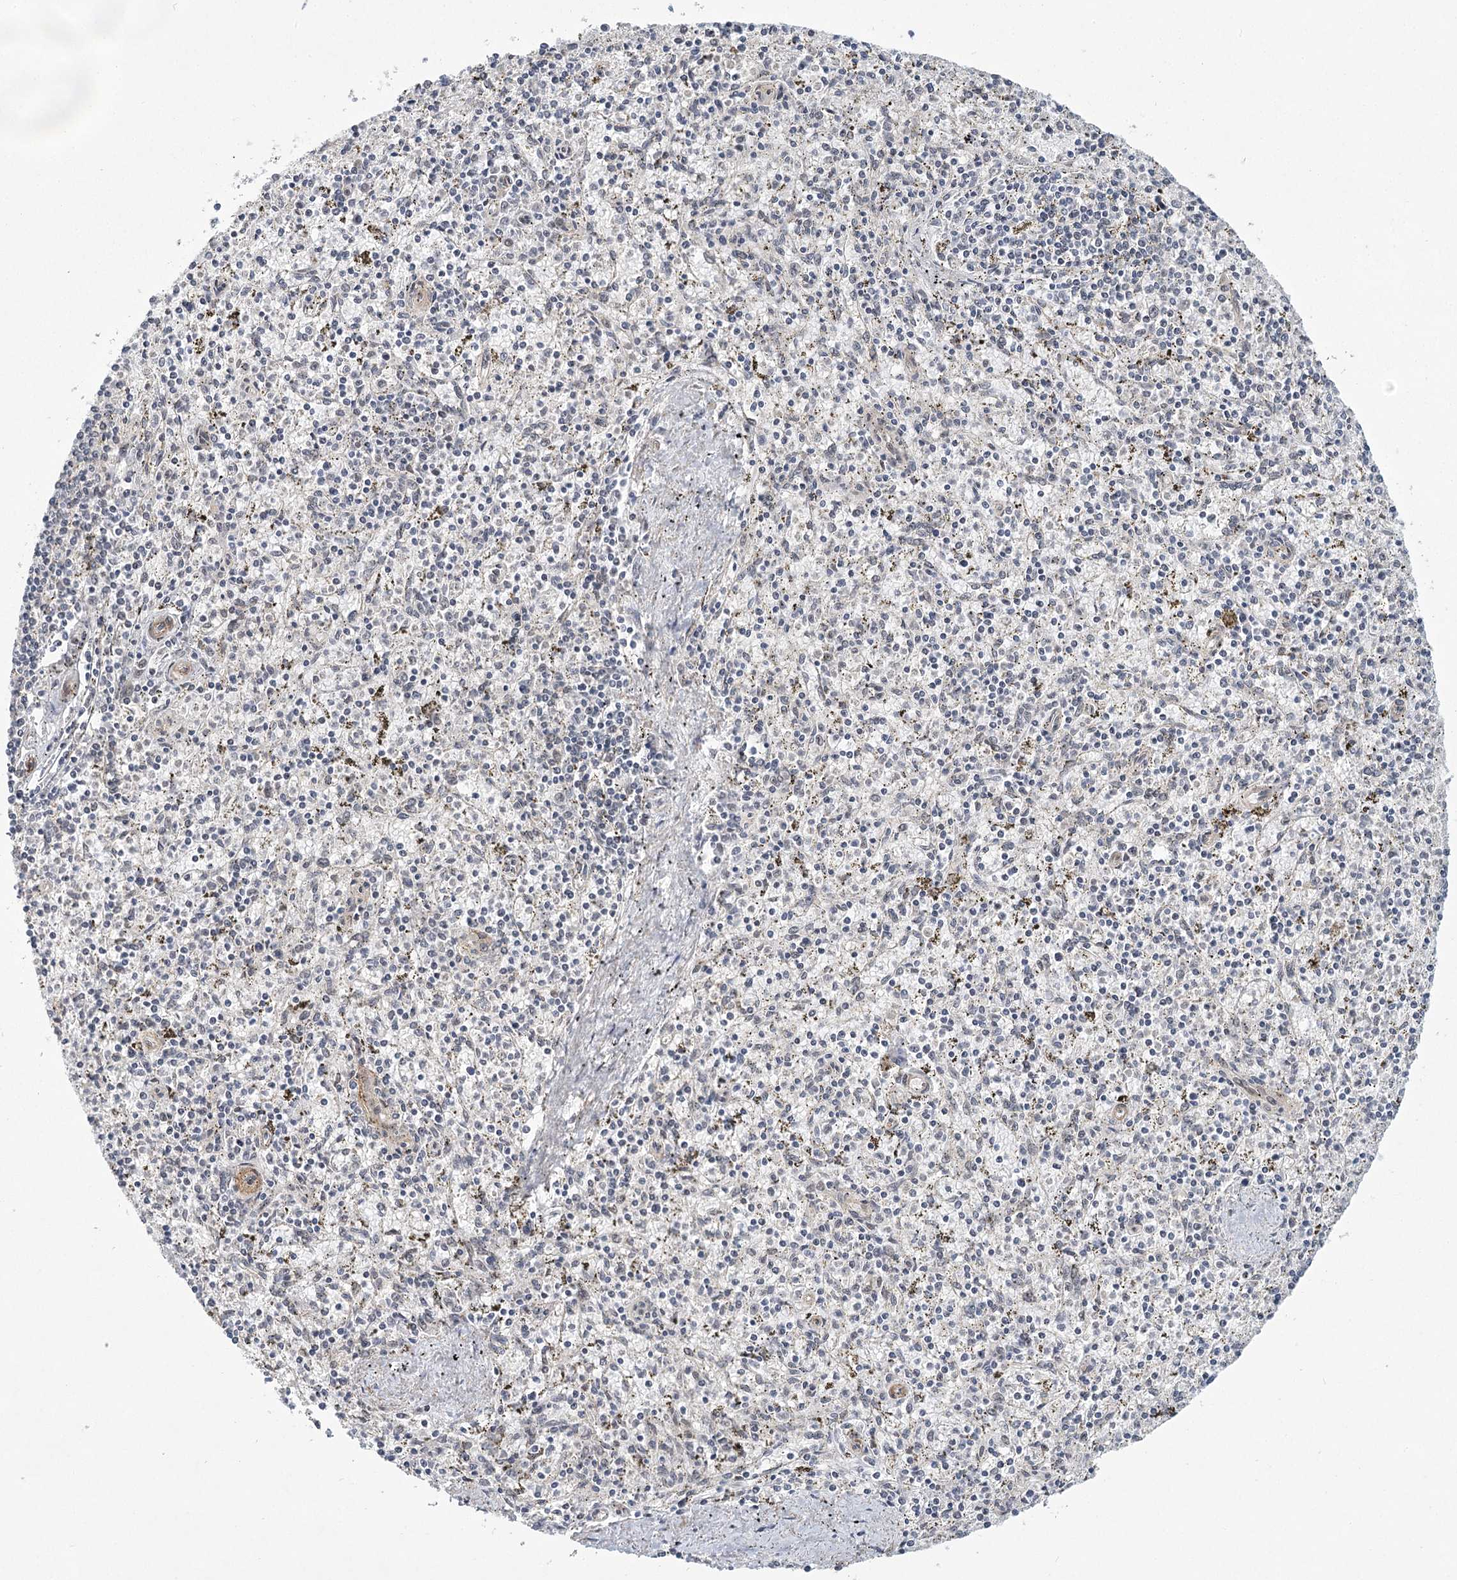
{"staining": {"intensity": "negative", "quantity": "none", "location": "none"}, "tissue": "spleen", "cell_type": "Cells in red pulp", "image_type": "normal", "snomed": [{"axis": "morphology", "description": "Normal tissue, NOS"}, {"axis": "topography", "description": "Spleen"}], "caption": "Immunohistochemical staining of benign spleen shows no significant positivity in cells in red pulp. (Brightfield microscopy of DAB immunohistochemistry at high magnification).", "gene": "MED28", "patient": {"sex": "male", "age": 72}}